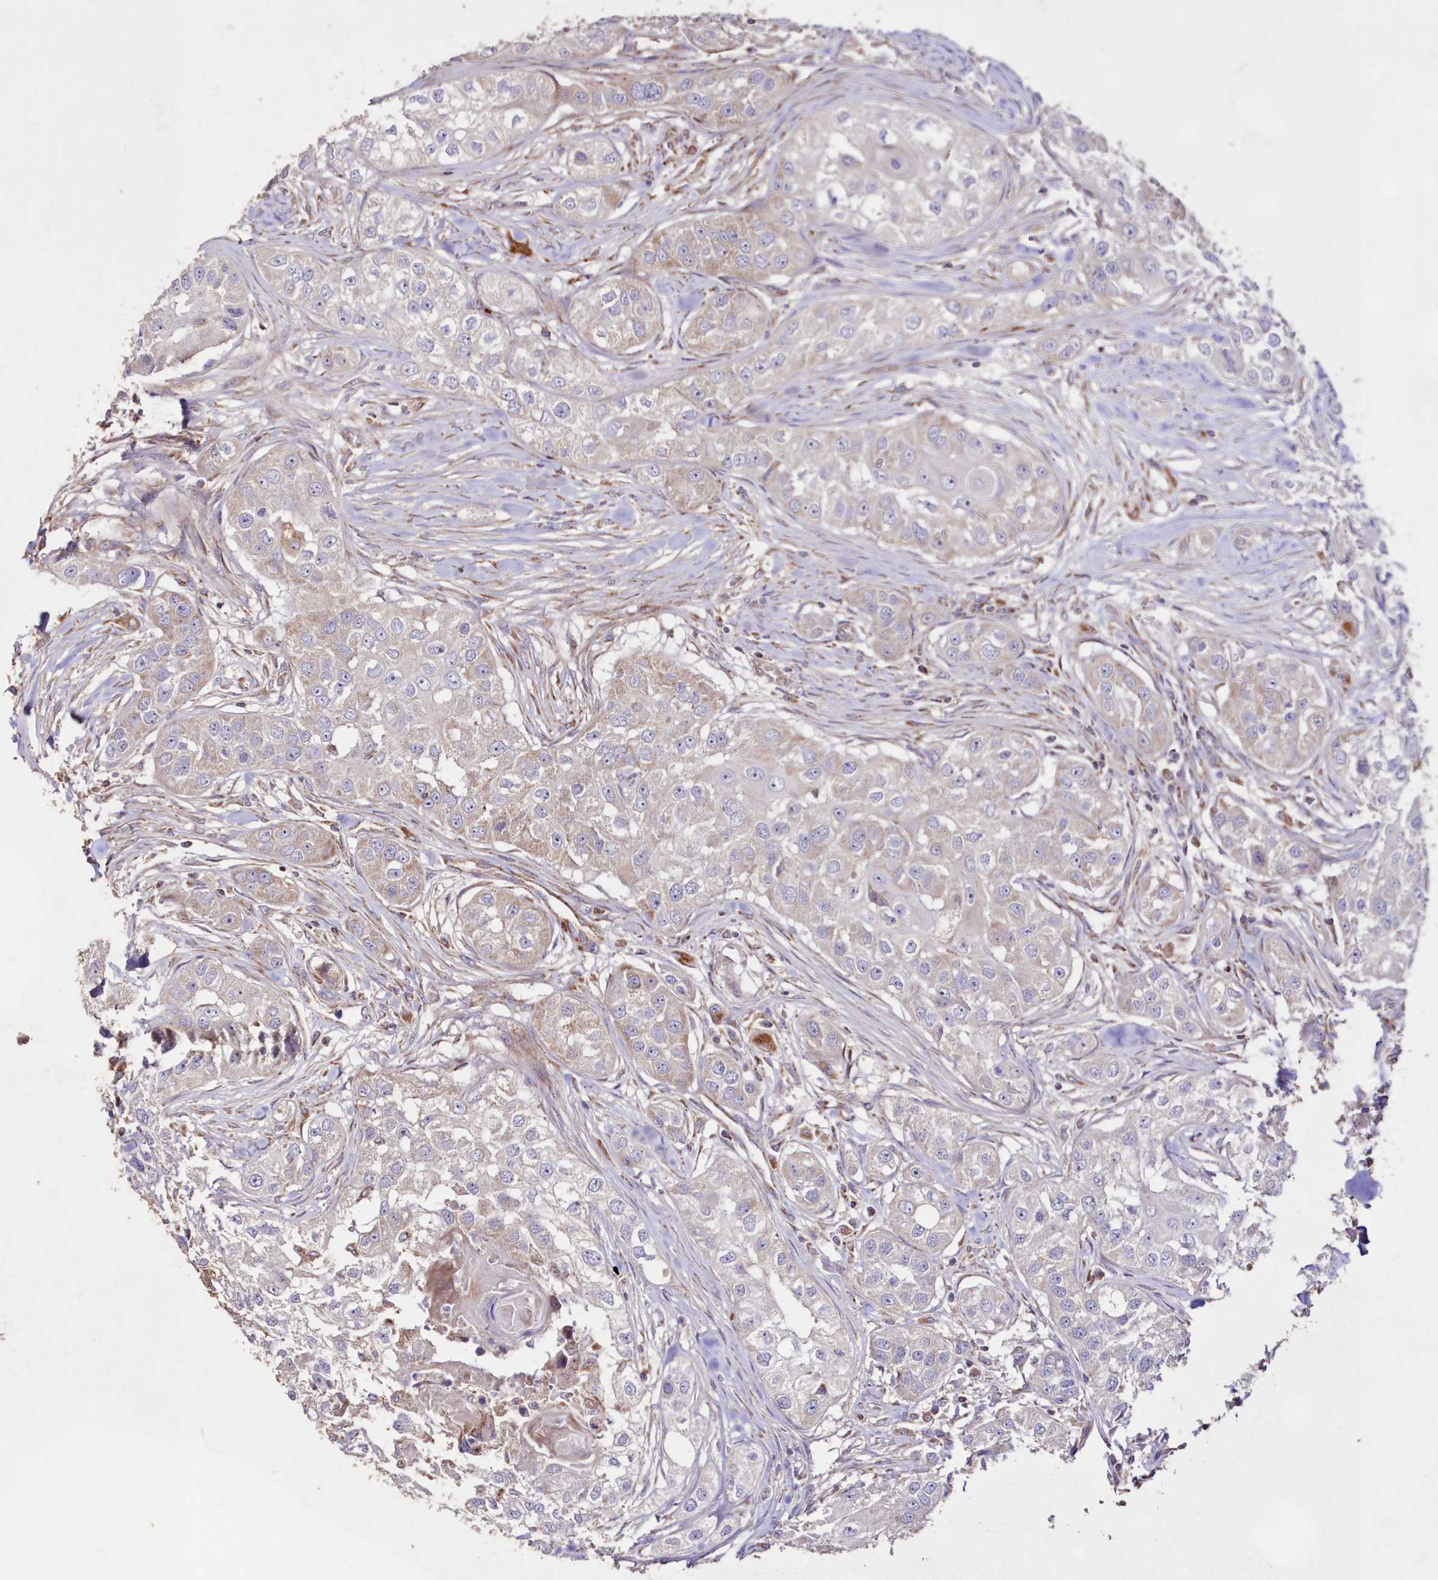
{"staining": {"intensity": "negative", "quantity": "none", "location": "none"}, "tissue": "head and neck cancer", "cell_type": "Tumor cells", "image_type": "cancer", "snomed": [{"axis": "morphology", "description": "Normal tissue, NOS"}, {"axis": "morphology", "description": "Squamous cell carcinoma, NOS"}, {"axis": "topography", "description": "Skeletal muscle"}, {"axis": "topography", "description": "Head-Neck"}], "caption": "Human squamous cell carcinoma (head and neck) stained for a protein using IHC exhibits no positivity in tumor cells.", "gene": "HADHB", "patient": {"sex": "male", "age": 51}}